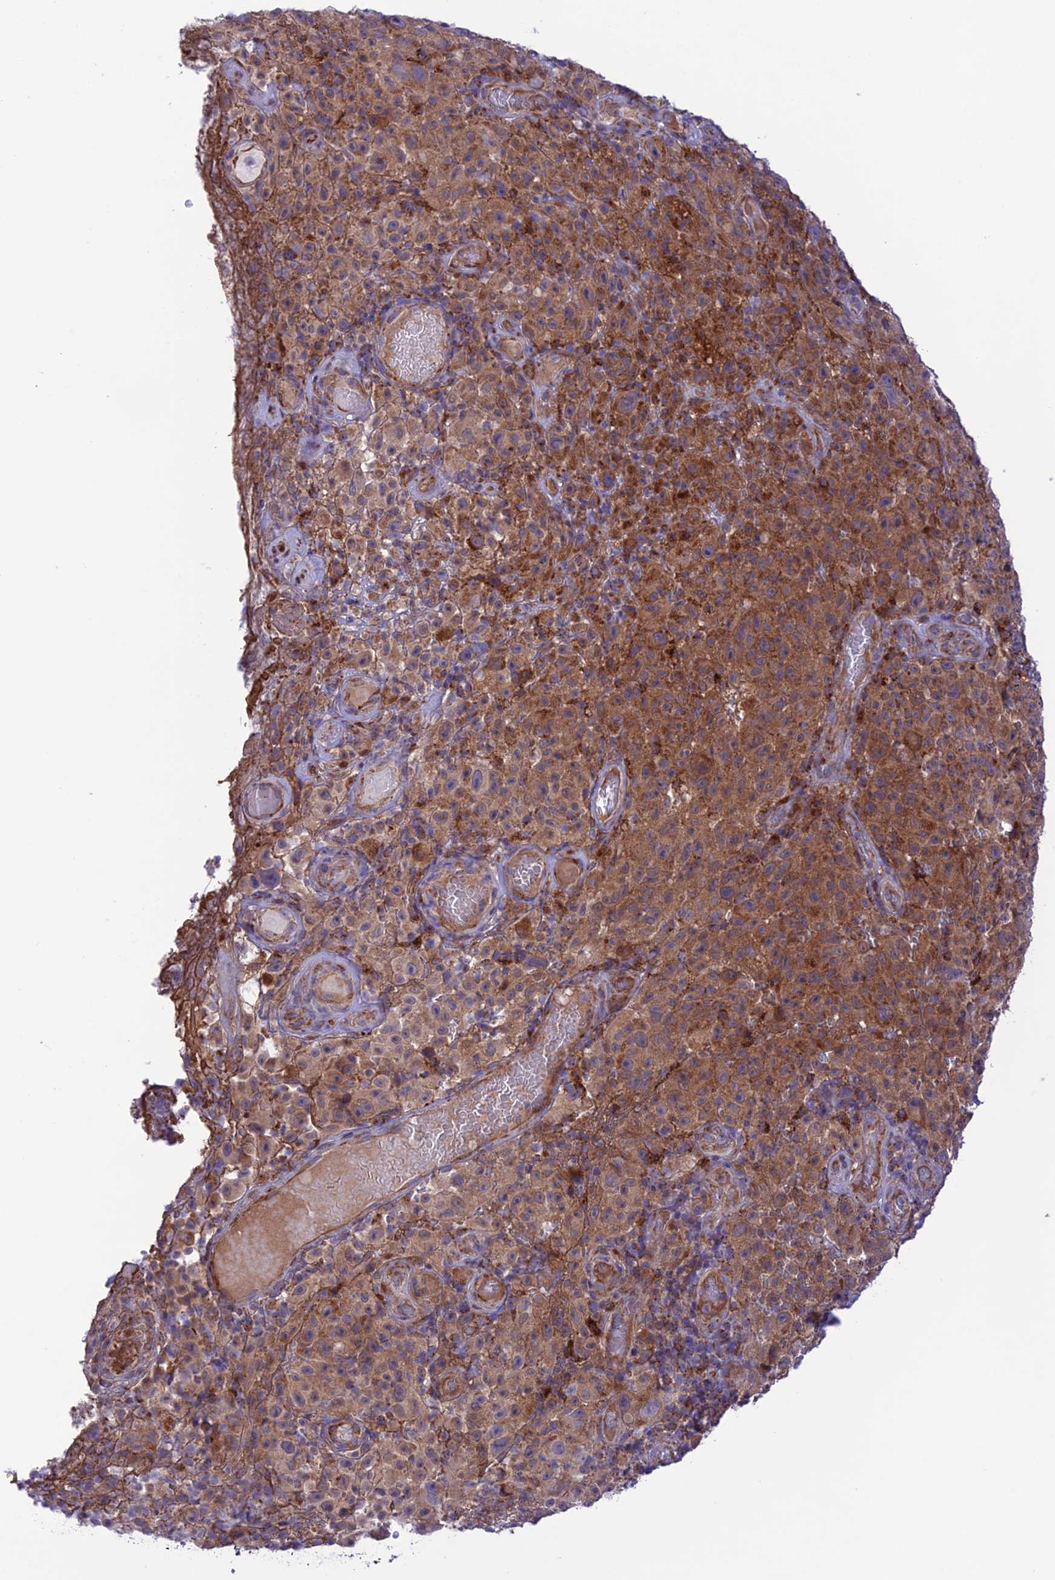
{"staining": {"intensity": "moderate", "quantity": ">75%", "location": "cytoplasmic/membranous"}, "tissue": "melanoma", "cell_type": "Tumor cells", "image_type": "cancer", "snomed": [{"axis": "morphology", "description": "Malignant melanoma, NOS"}, {"axis": "topography", "description": "Skin"}], "caption": "Brown immunohistochemical staining in human melanoma exhibits moderate cytoplasmic/membranous positivity in about >75% of tumor cells. (IHC, brightfield microscopy, high magnification).", "gene": "UAP1L1", "patient": {"sex": "female", "age": 82}}